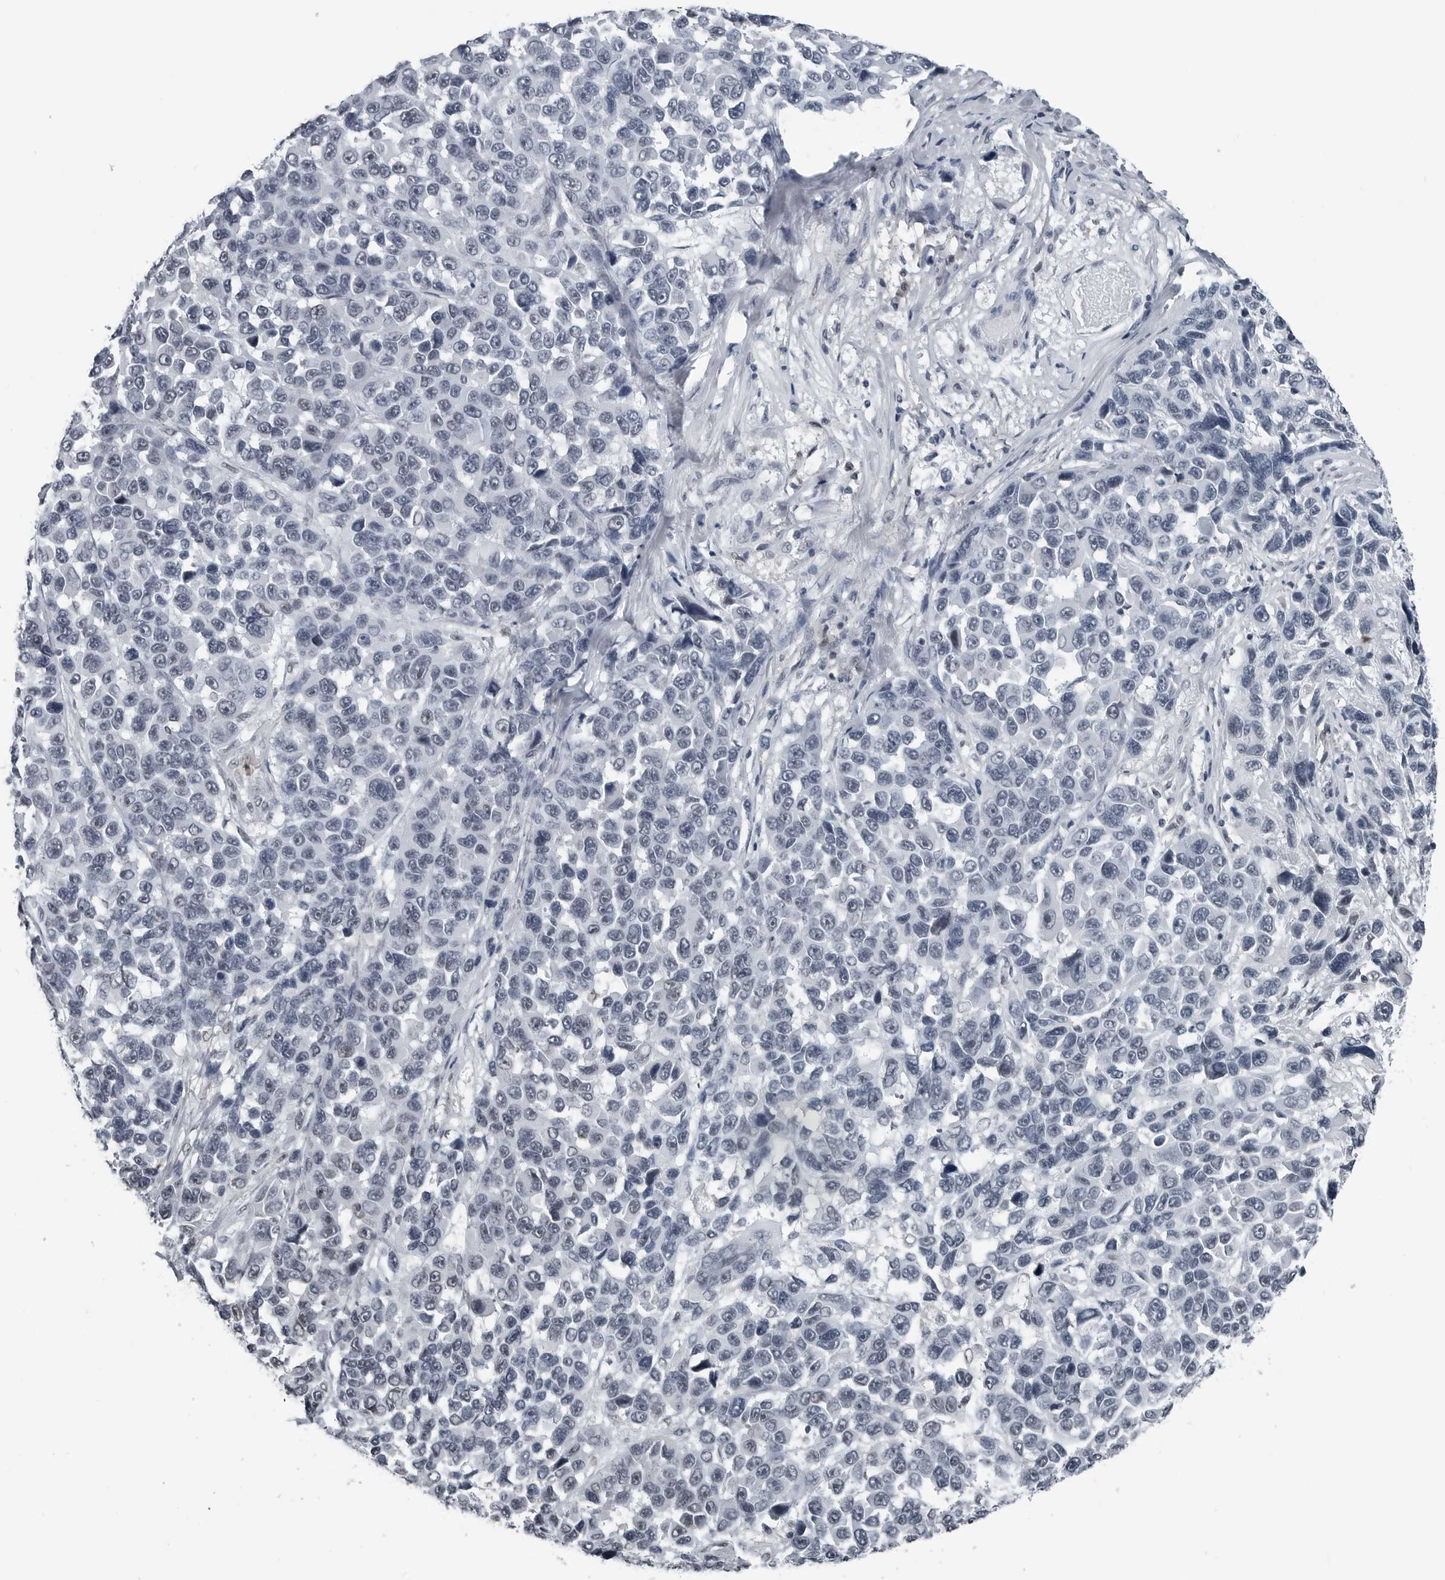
{"staining": {"intensity": "moderate", "quantity": "<25%", "location": "nuclear"}, "tissue": "melanoma", "cell_type": "Tumor cells", "image_type": "cancer", "snomed": [{"axis": "morphology", "description": "Malignant melanoma, NOS"}, {"axis": "topography", "description": "Skin"}], "caption": "This is an image of immunohistochemistry staining of melanoma, which shows moderate positivity in the nuclear of tumor cells.", "gene": "AKR1A1", "patient": {"sex": "male", "age": 53}}